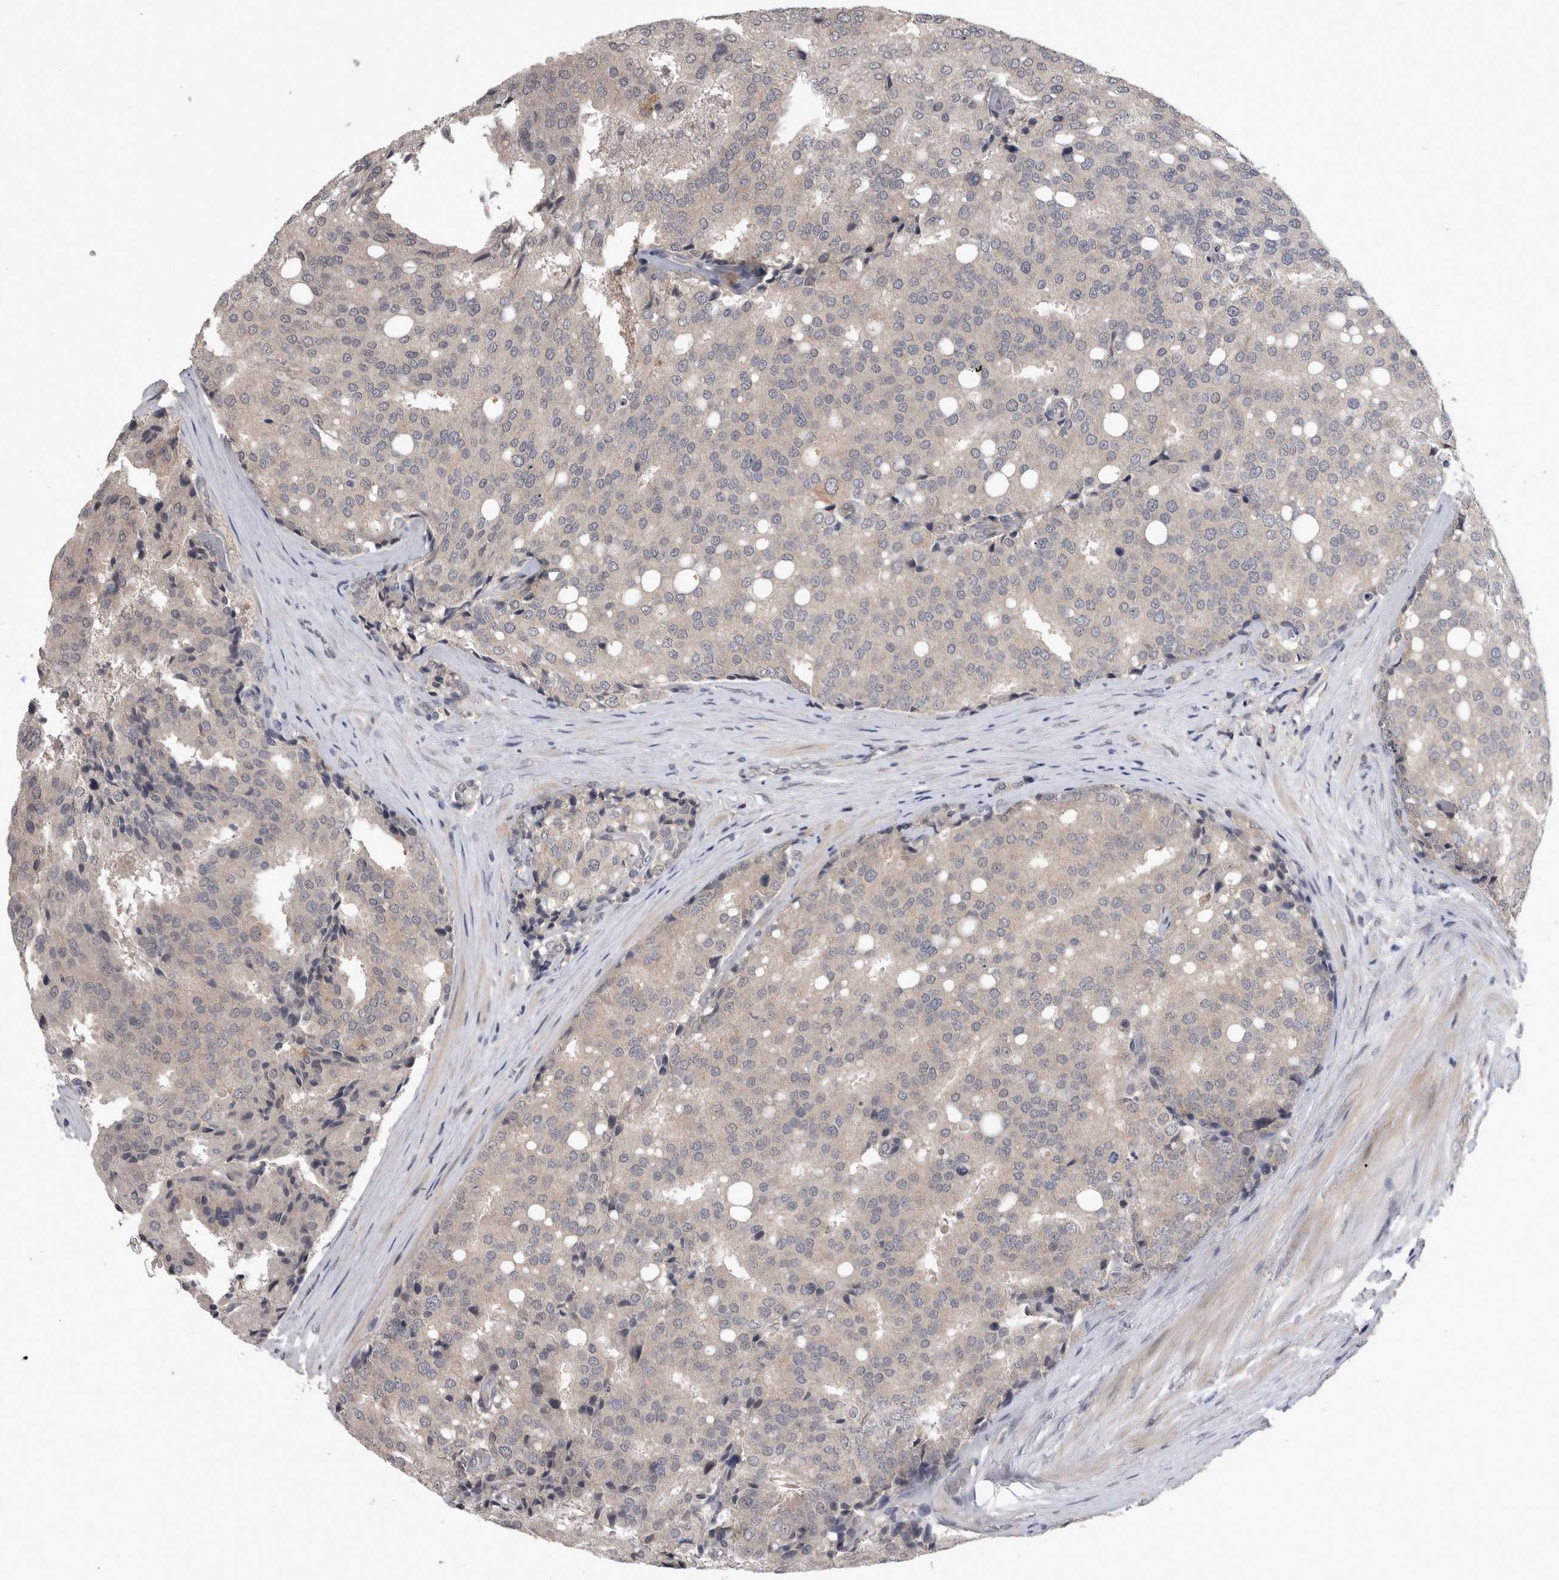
{"staining": {"intensity": "weak", "quantity": ">75%", "location": "cytoplasmic/membranous"}, "tissue": "prostate cancer", "cell_type": "Tumor cells", "image_type": "cancer", "snomed": [{"axis": "morphology", "description": "Adenocarcinoma, High grade"}, {"axis": "topography", "description": "Prostate"}], "caption": "An immunohistochemistry (IHC) image of neoplastic tissue is shown. Protein staining in brown highlights weak cytoplasmic/membranous positivity in prostate adenocarcinoma (high-grade) within tumor cells. The protein is stained brown, and the nuclei are stained in blue (DAB IHC with brightfield microscopy, high magnification).", "gene": "ZNF114", "patient": {"sex": "male", "age": 50}}